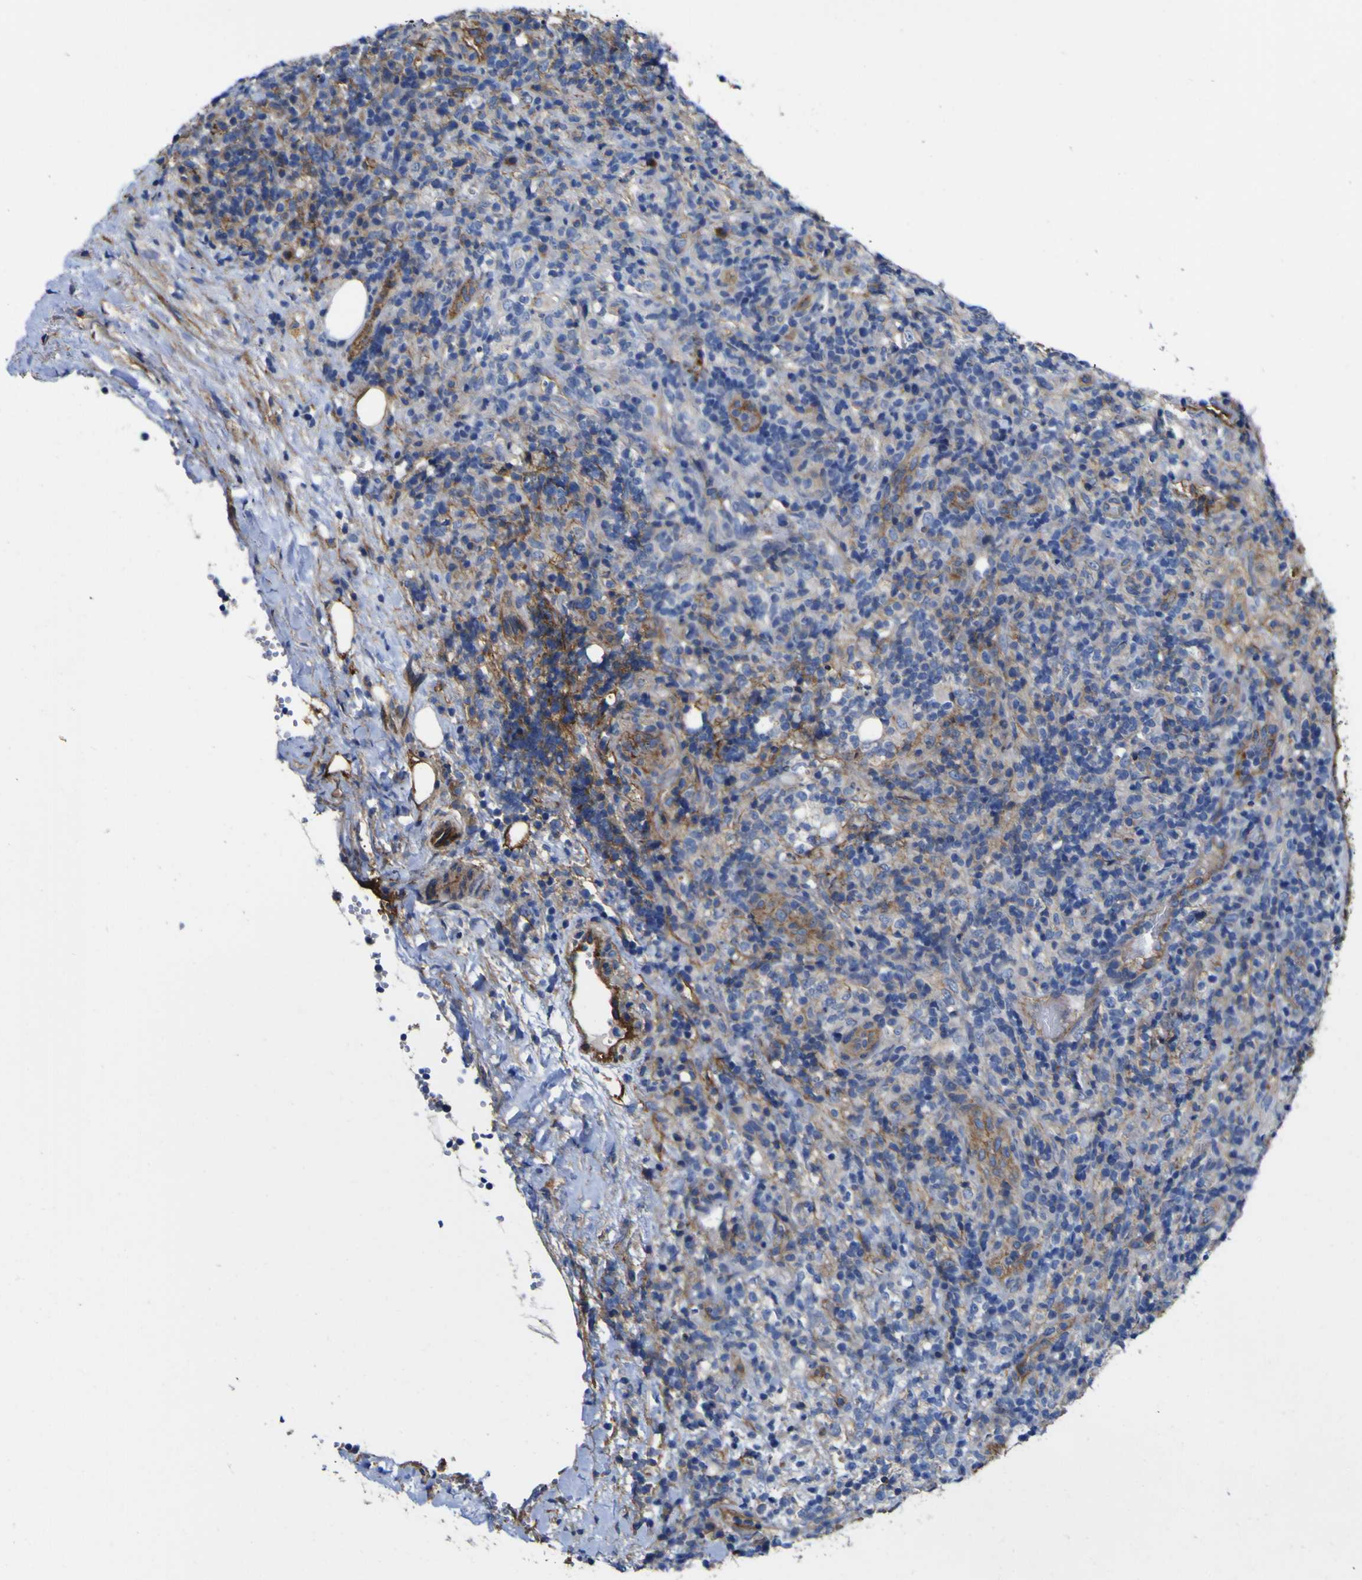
{"staining": {"intensity": "negative", "quantity": "none", "location": "none"}, "tissue": "lymphoma", "cell_type": "Tumor cells", "image_type": "cancer", "snomed": [{"axis": "morphology", "description": "Malignant lymphoma, non-Hodgkin's type, High grade"}, {"axis": "topography", "description": "Lymph node"}], "caption": "Human lymphoma stained for a protein using immunohistochemistry (IHC) demonstrates no positivity in tumor cells.", "gene": "CD151", "patient": {"sex": "female", "age": 76}}